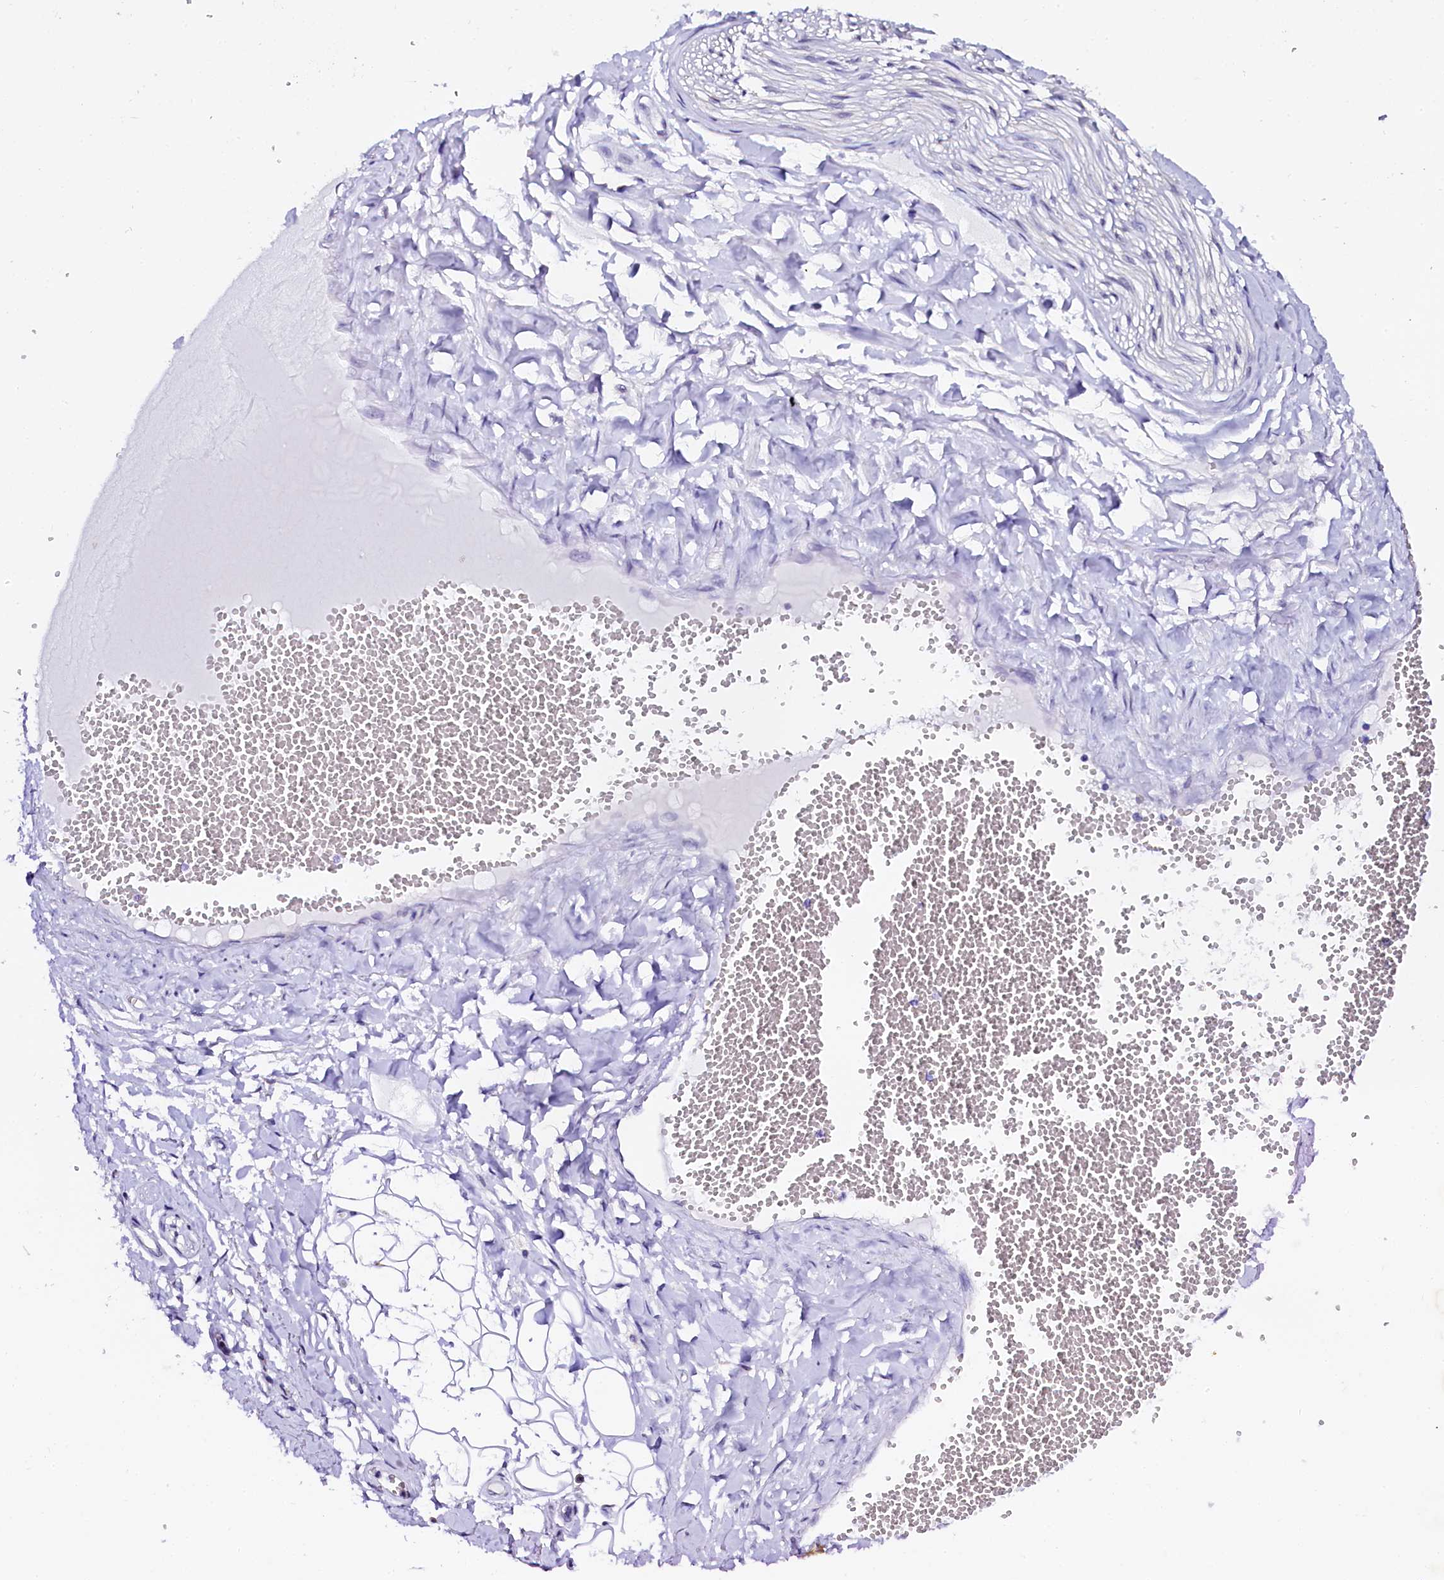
{"staining": {"intensity": "negative", "quantity": "none", "location": "none"}, "tissue": "adipose tissue", "cell_type": "Adipocytes", "image_type": "normal", "snomed": [{"axis": "morphology", "description": "Normal tissue, NOS"}, {"axis": "morphology", "description": "Inflammation, NOS"}, {"axis": "topography", "description": "Salivary gland"}, {"axis": "topography", "description": "Peripheral nerve tissue"}], "caption": "The photomicrograph displays no significant staining in adipocytes of adipose tissue. (Stains: DAB immunohistochemistry with hematoxylin counter stain, Microscopy: brightfield microscopy at high magnification).", "gene": "SORD", "patient": {"sex": "female", "age": 75}}